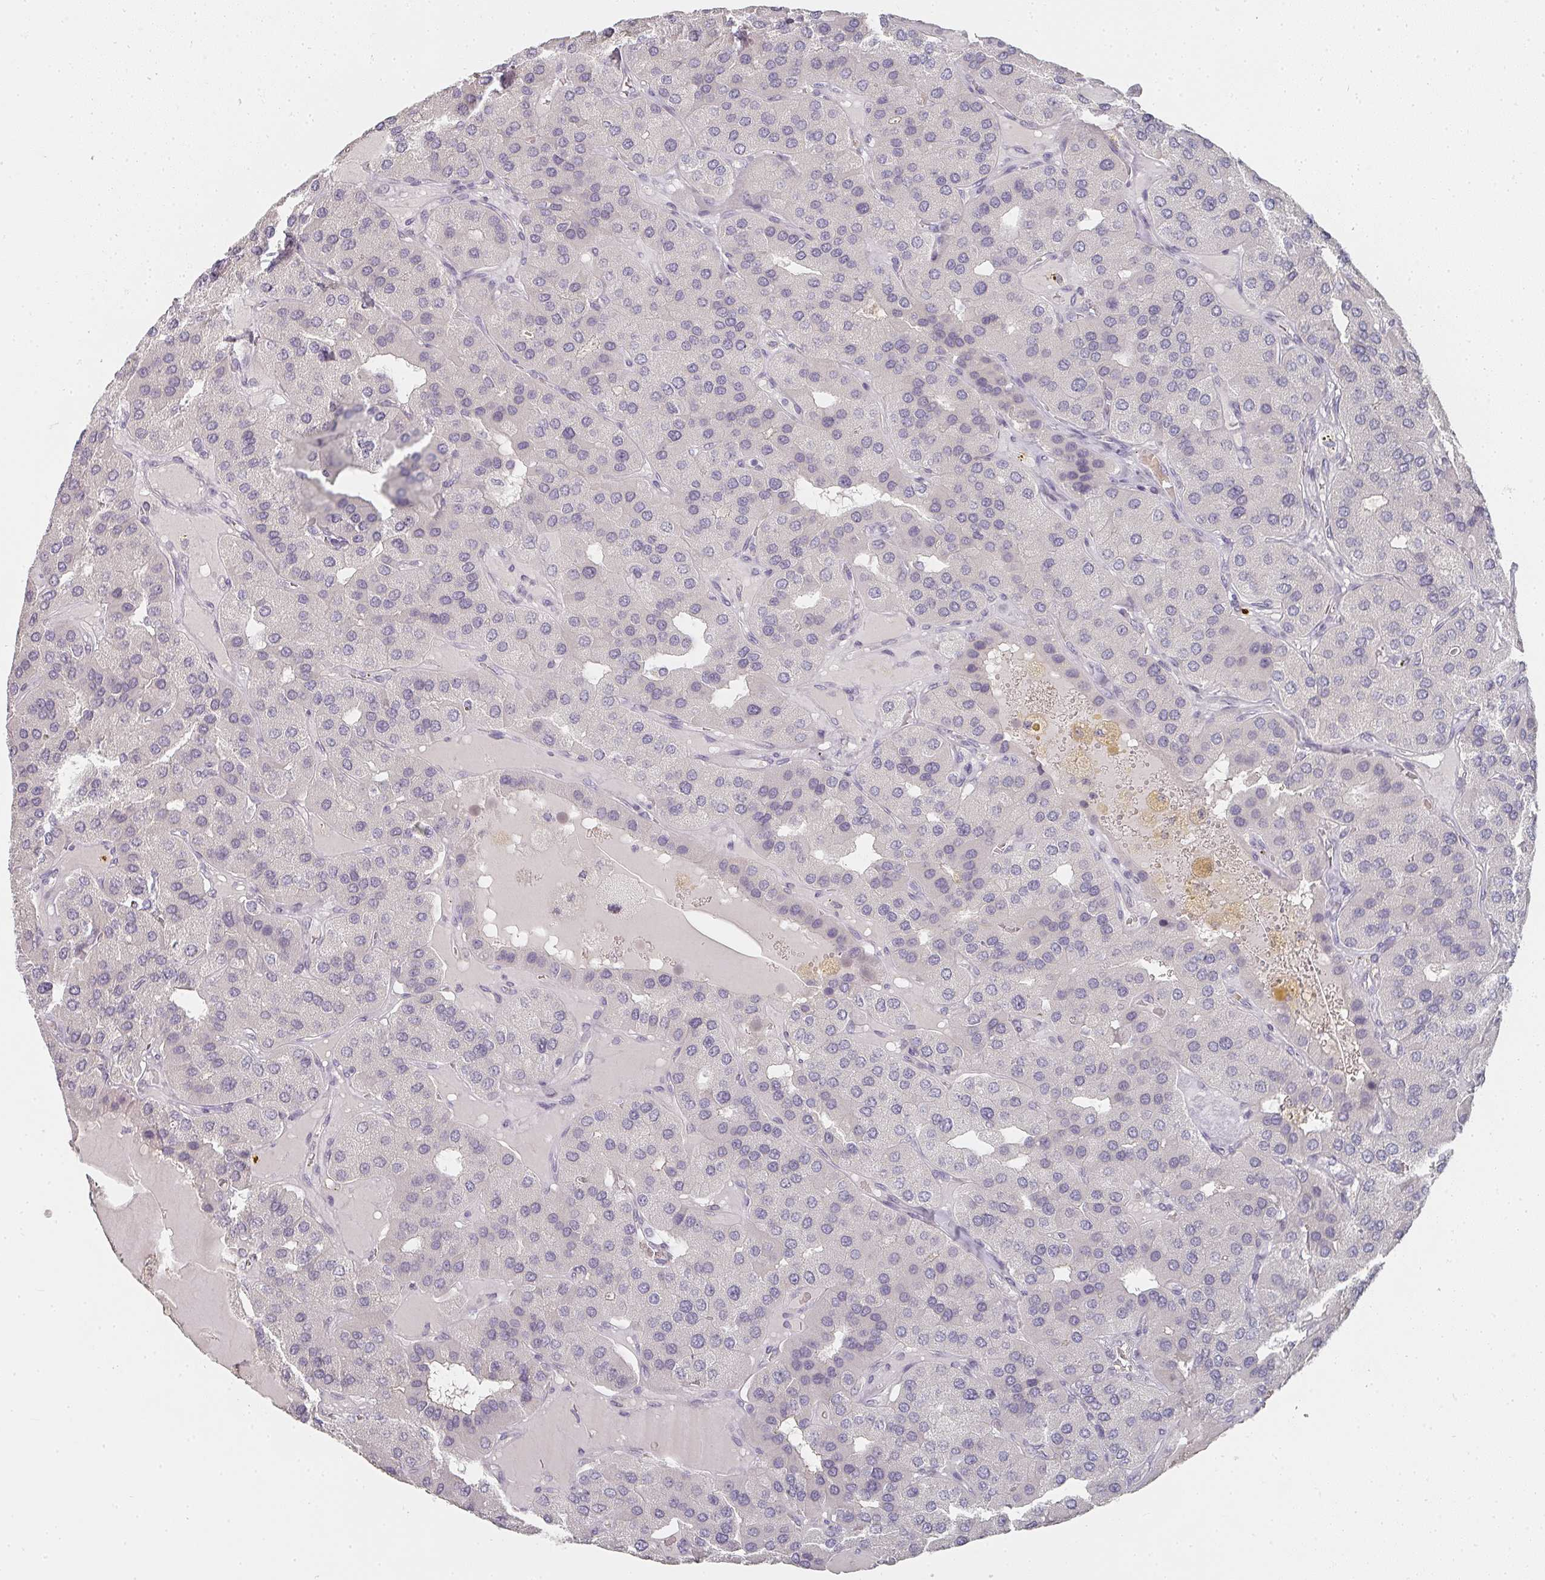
{"staining": {"intensity": "negative", "quantity": "none", "location": "none"}, "tissue": "parathyroid gland", "cell_type": "Glandular cells", "image_type": "normal", "snomed": [{"axis": "morphology", "description": "Normal tissue, NOS"}, {"axis": "morphology", "description": "Adenoma, NOS"}, {"axis": "topography", "description": "Parathyroid gland"}], "caption": "There is no significant positivity in glandular cells of parathyroid gland. The staining was performed using DAB (3,3'-diaminobenzidine) to visualize the protein expression in brown, while the nuclei were stained in blue with hematoxylin (Magnification: 20x).", "gene": "SHISA2", "patient": {"sex": "female", "age": 86}}